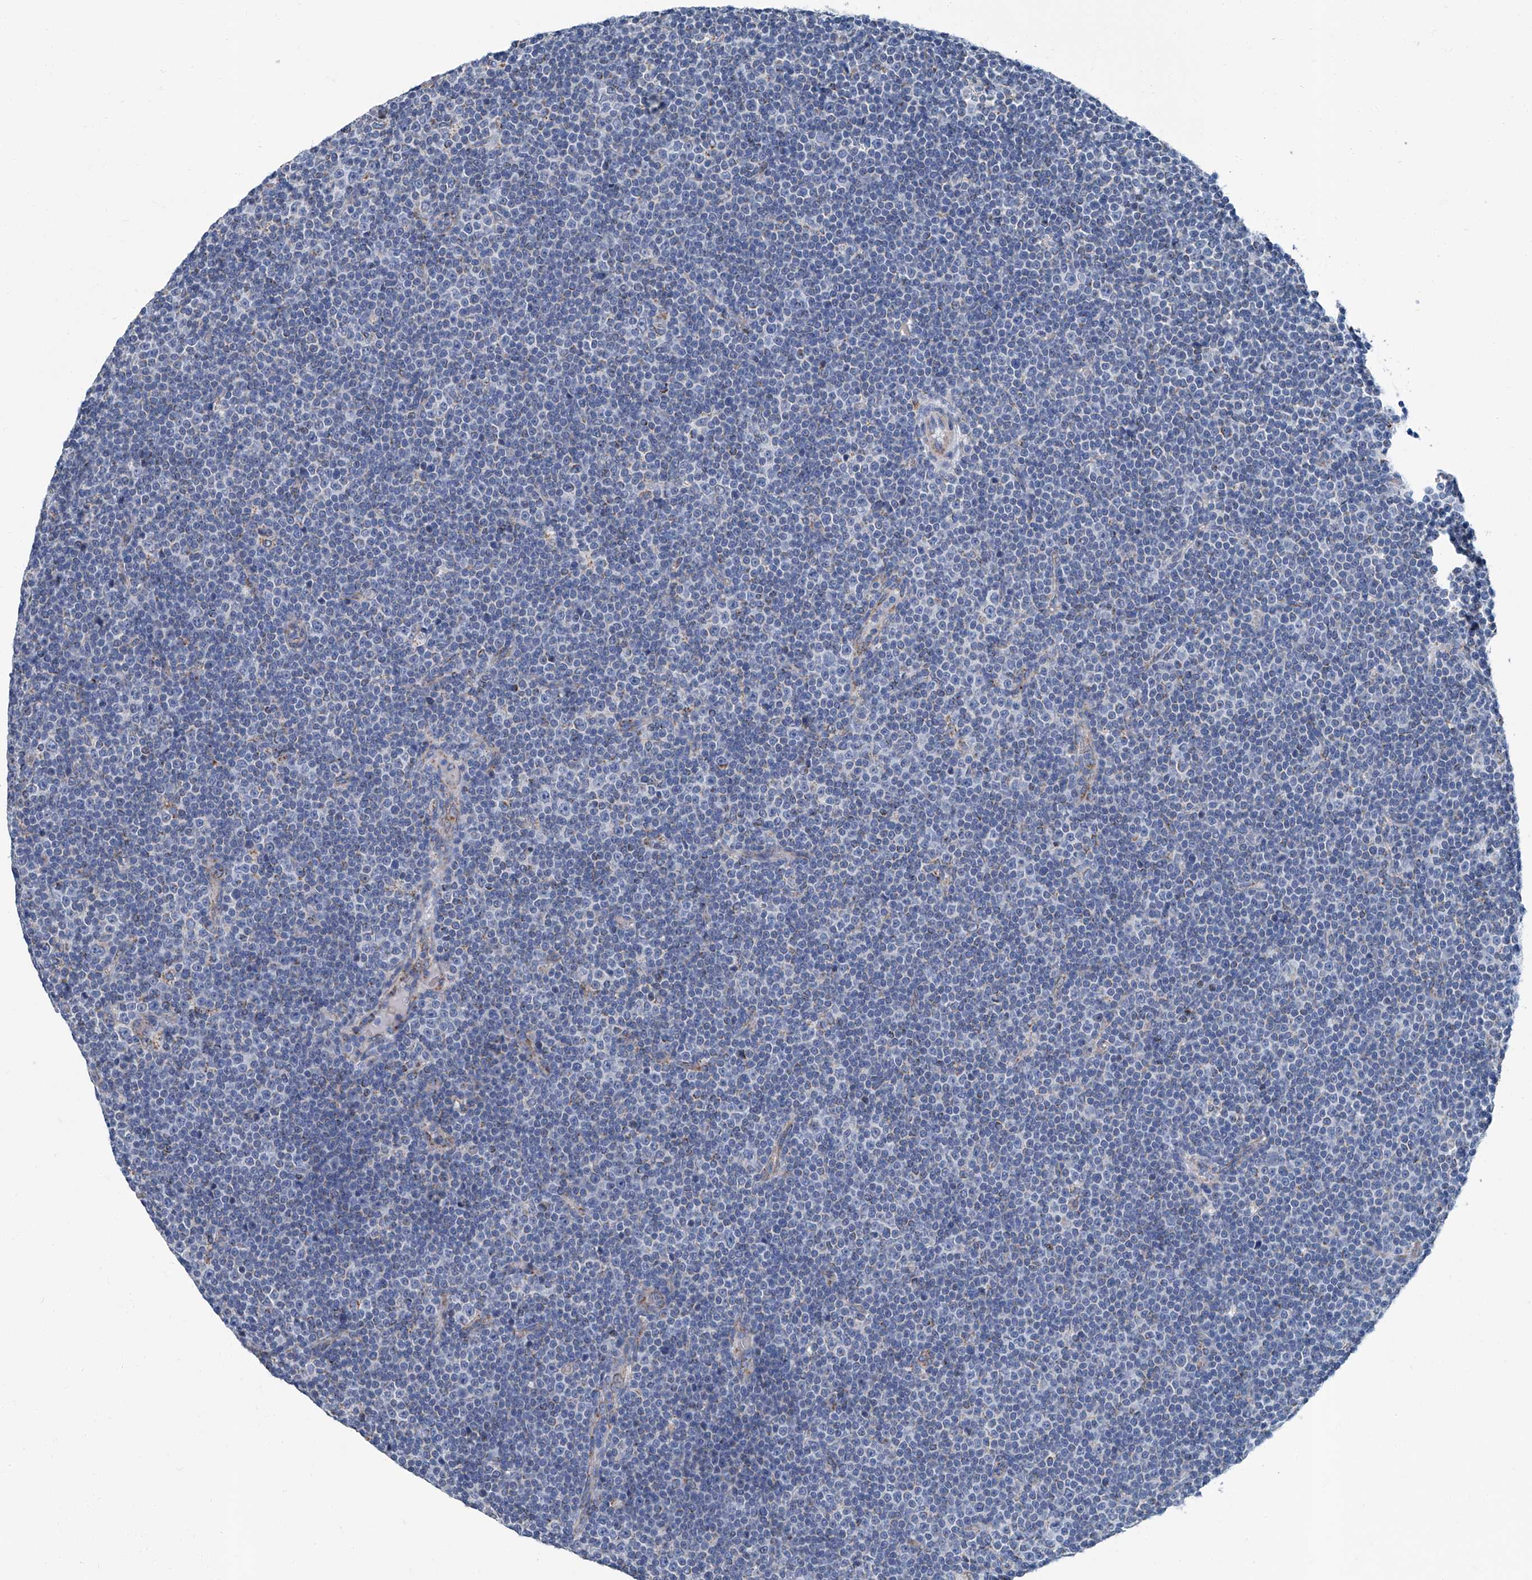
{"staining": {"intensity": "negative", "quantity": "none", "location": "none"}, "tissue": "lymphoma", "cell_type": "Tumor cells", "image_type": "cancer", "snomed": [{"axis": "morphology", "description": "Malignant lymphoma, non-Hodgkin's type, Low grade"}, {"axis": "topography", "description": "Lymph node"}], "caption": "Tumor cells are negative for protein expression in human malignant lymphoma, non-Hodgkin's type (low-grade).", "gene": "MT-ND1", "patient": {"sex": "female", "age": 67}}